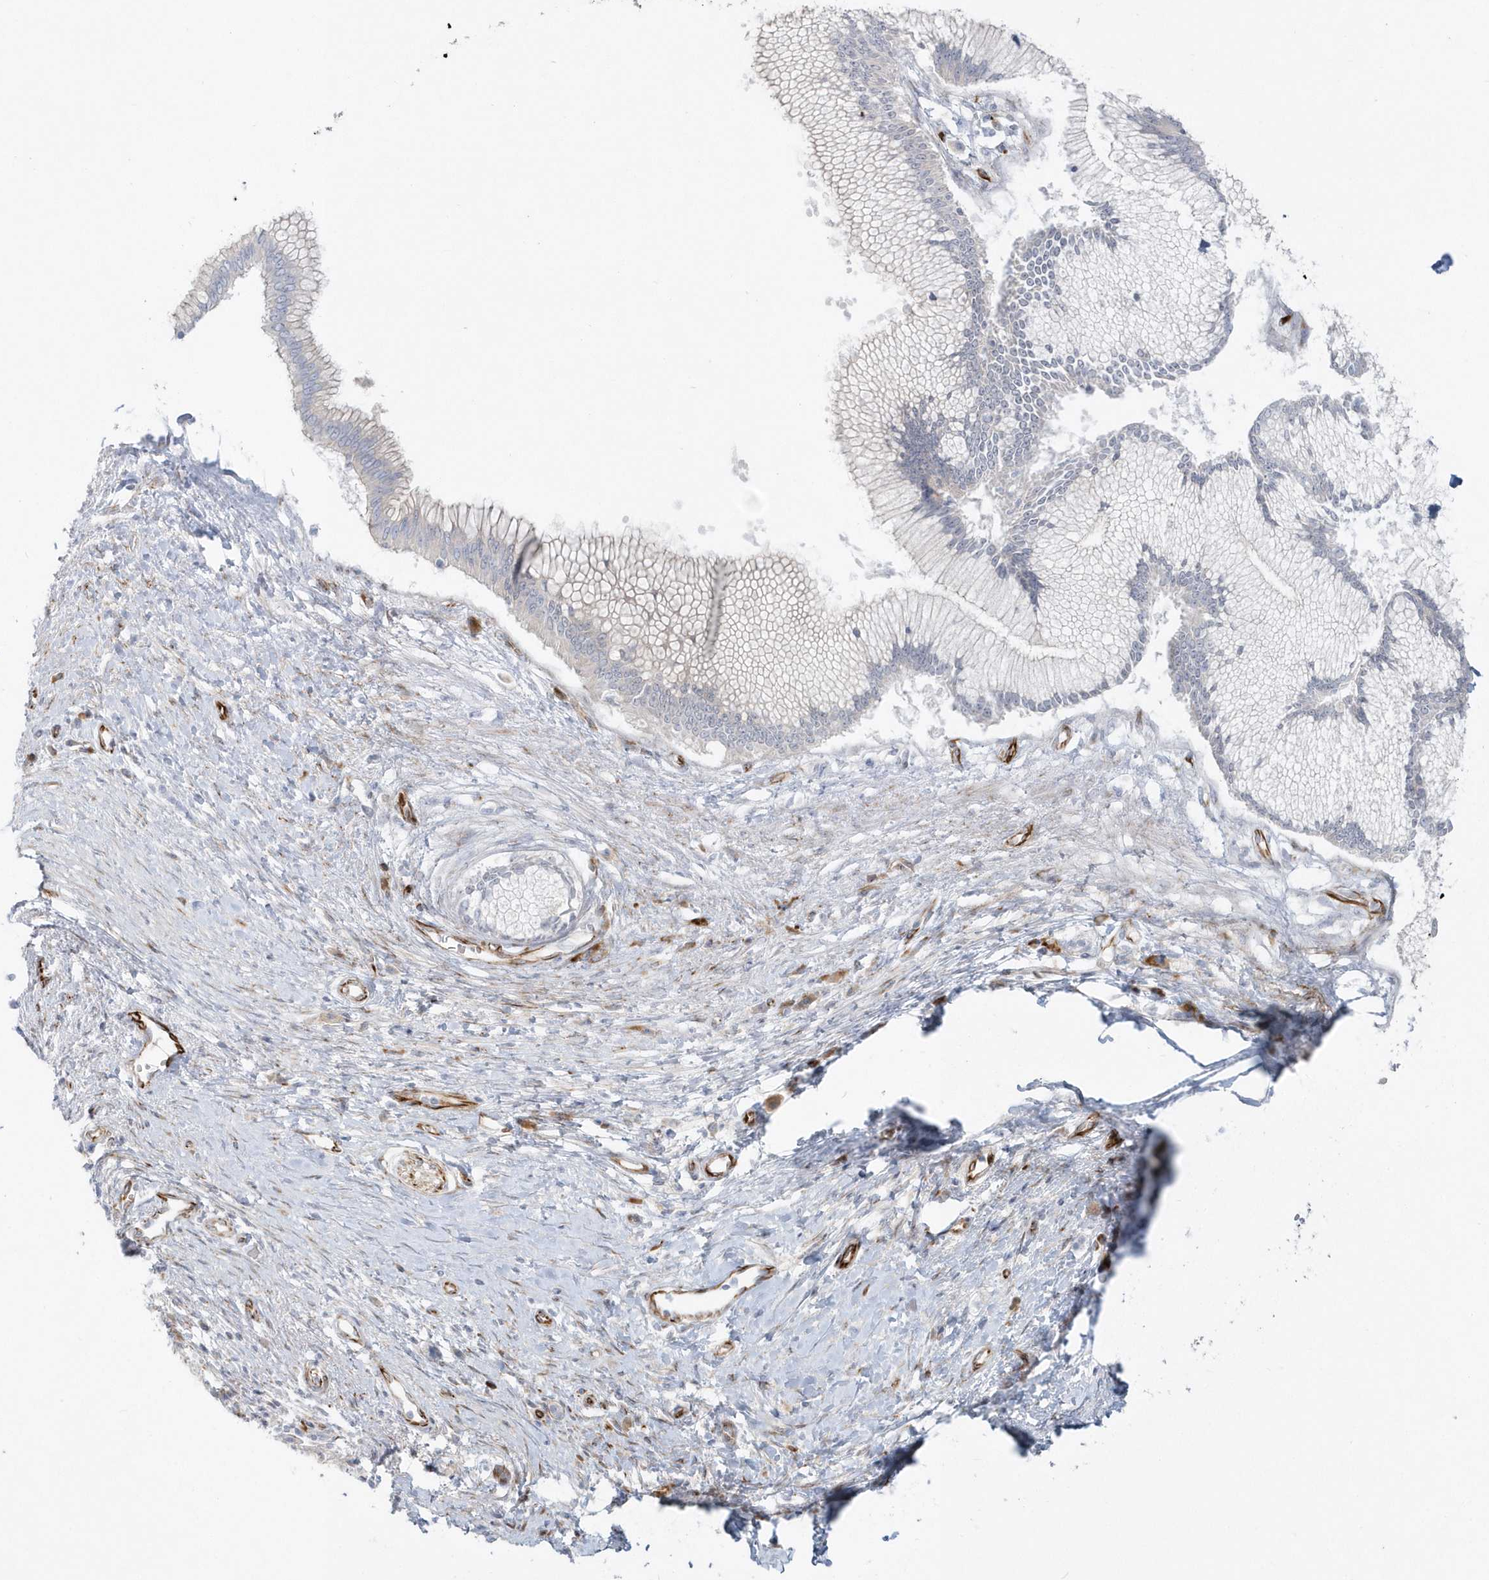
{"staining": {"intensity": "negative", "quantity": "none", "location": "none"}, "tissue": "pancreatic cancer", "cell_type": "Tumor cells", "image_type": "cancer", "snomed": [{"axis": "morphology", "description": "Adenocarcinoma, NOS"}, {"axis": "topography", "description": "Pancreas"}], "caption": "DAB (3,3'-diaminobenzidine) immunohistochemical staining of human pancreatic cancer (adenocarcinoma) exhibits no significant positivity in tumor cells.", "gene": "PPIL6", "patient": {"sex": "male", "age": 68}}